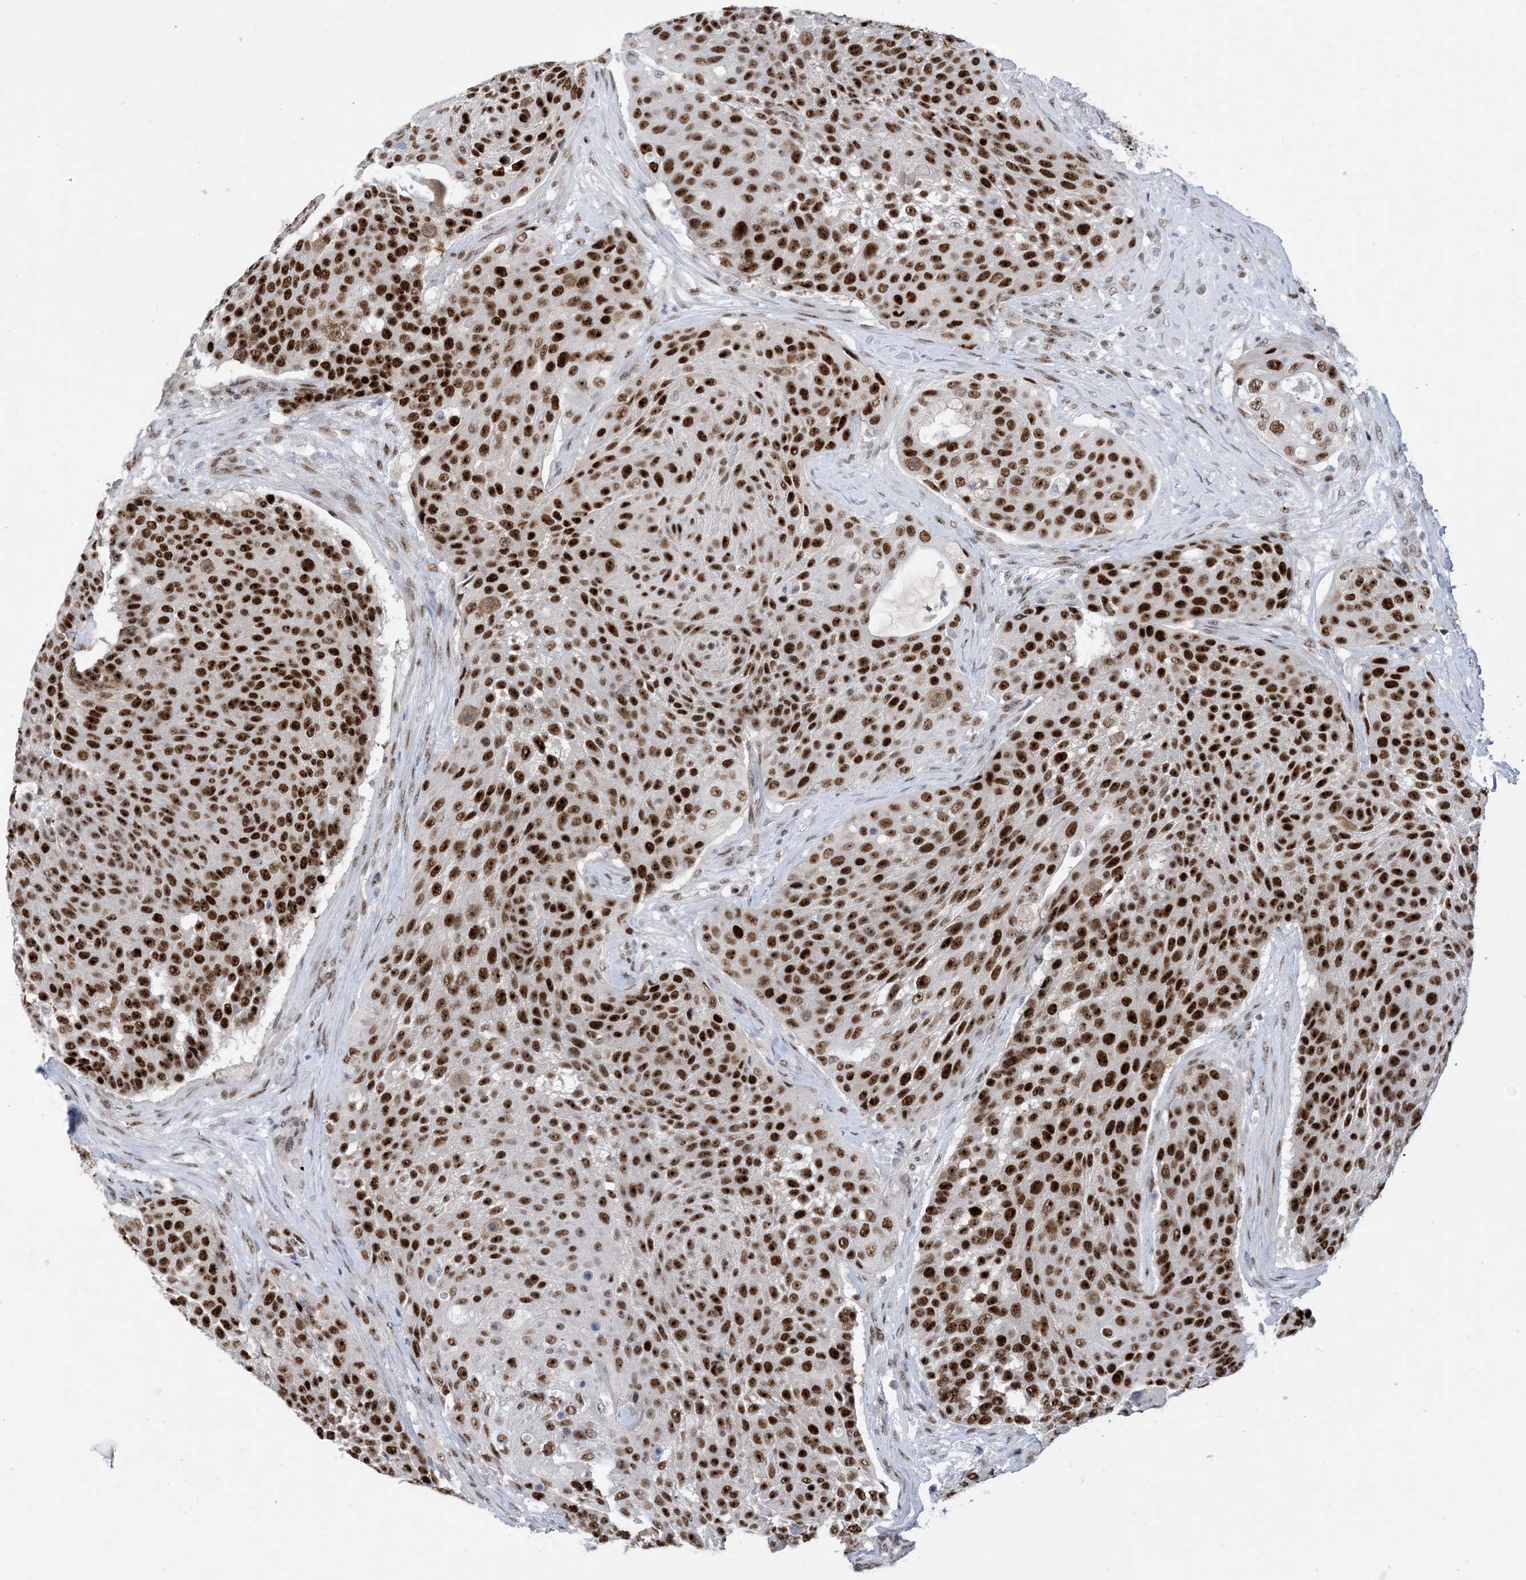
{"staining": {"intensity": "strong", "quantity": ">75%", "location": "nuclear"}, "tissue": "urothelial cancer", "cell_type": "Tumor cells", "image_type": "cancer", "snomed": [{"axis": "morphology", "description": "Urothelial carcinoma, High grade"}, {"axis": "topography", "description": "Urinary bladder"}], "caption": "Urothelial cancer was stained to show a protein in brown. There is high levels of strong nuclear positivity in about >75% of tumor cells.", "gene": "TSPYL1", "patient": {"sex": "female", "age": 63}}